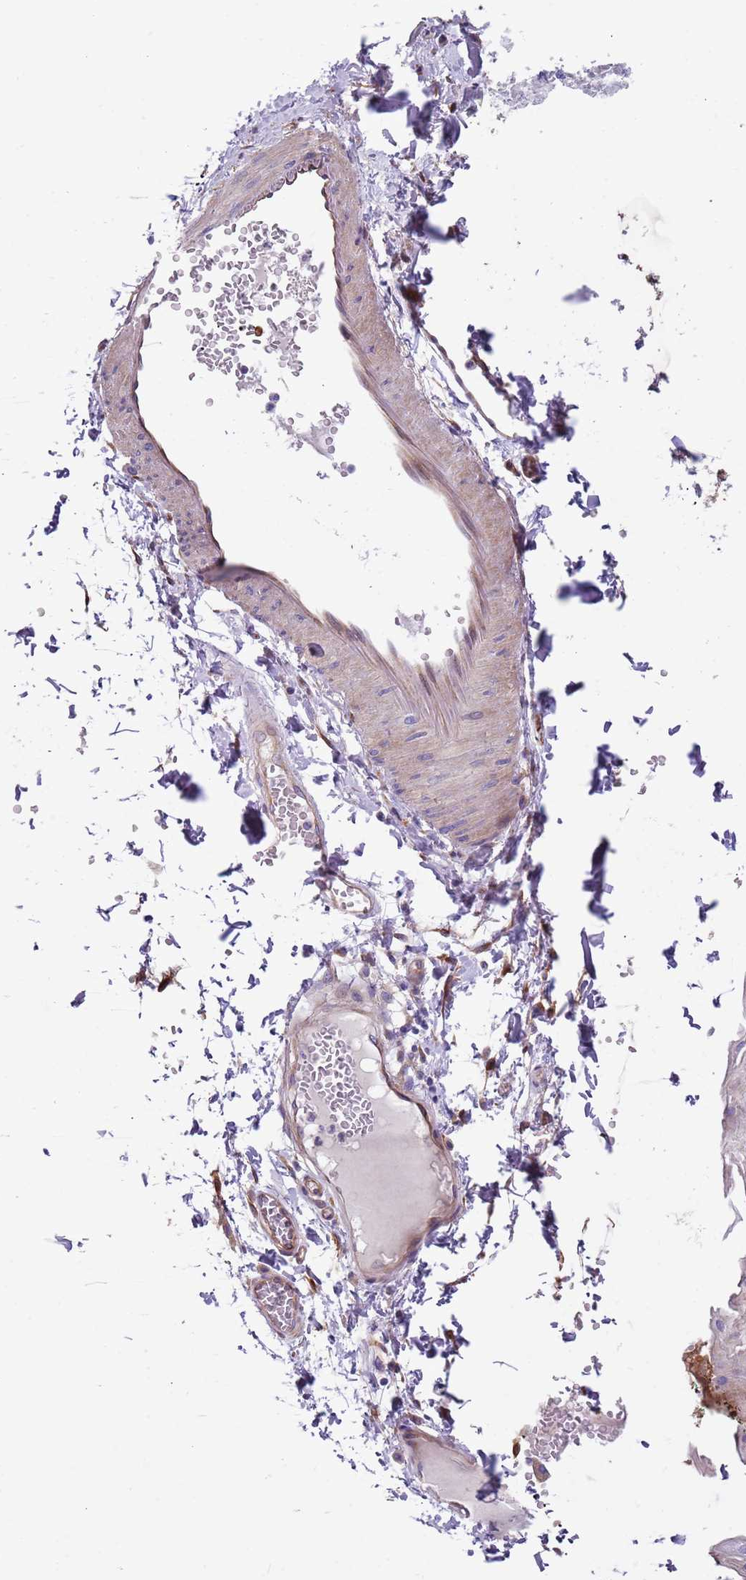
{"staining": {"intensity": "weak", "quantity": "25%-75%", "location": "cytoplasmic/membranous"}, "tissue": "esophagus", "cell_type": "Squamous epithelial cells", "image_type": "normal", "snomed": [{"axis": "morphology", "description": "Normal tissue, NOS"}, {"axis": "topography", "description": "Esophagus"}], "caption": "Protein expression analysis of normal esophagus displays weak cytoplasmic/membranous positivity in approximately 25%-75% of squamous epithelial cells.", "gene": "LAMB4", "patient": {"sex": "male", "age": 60}}